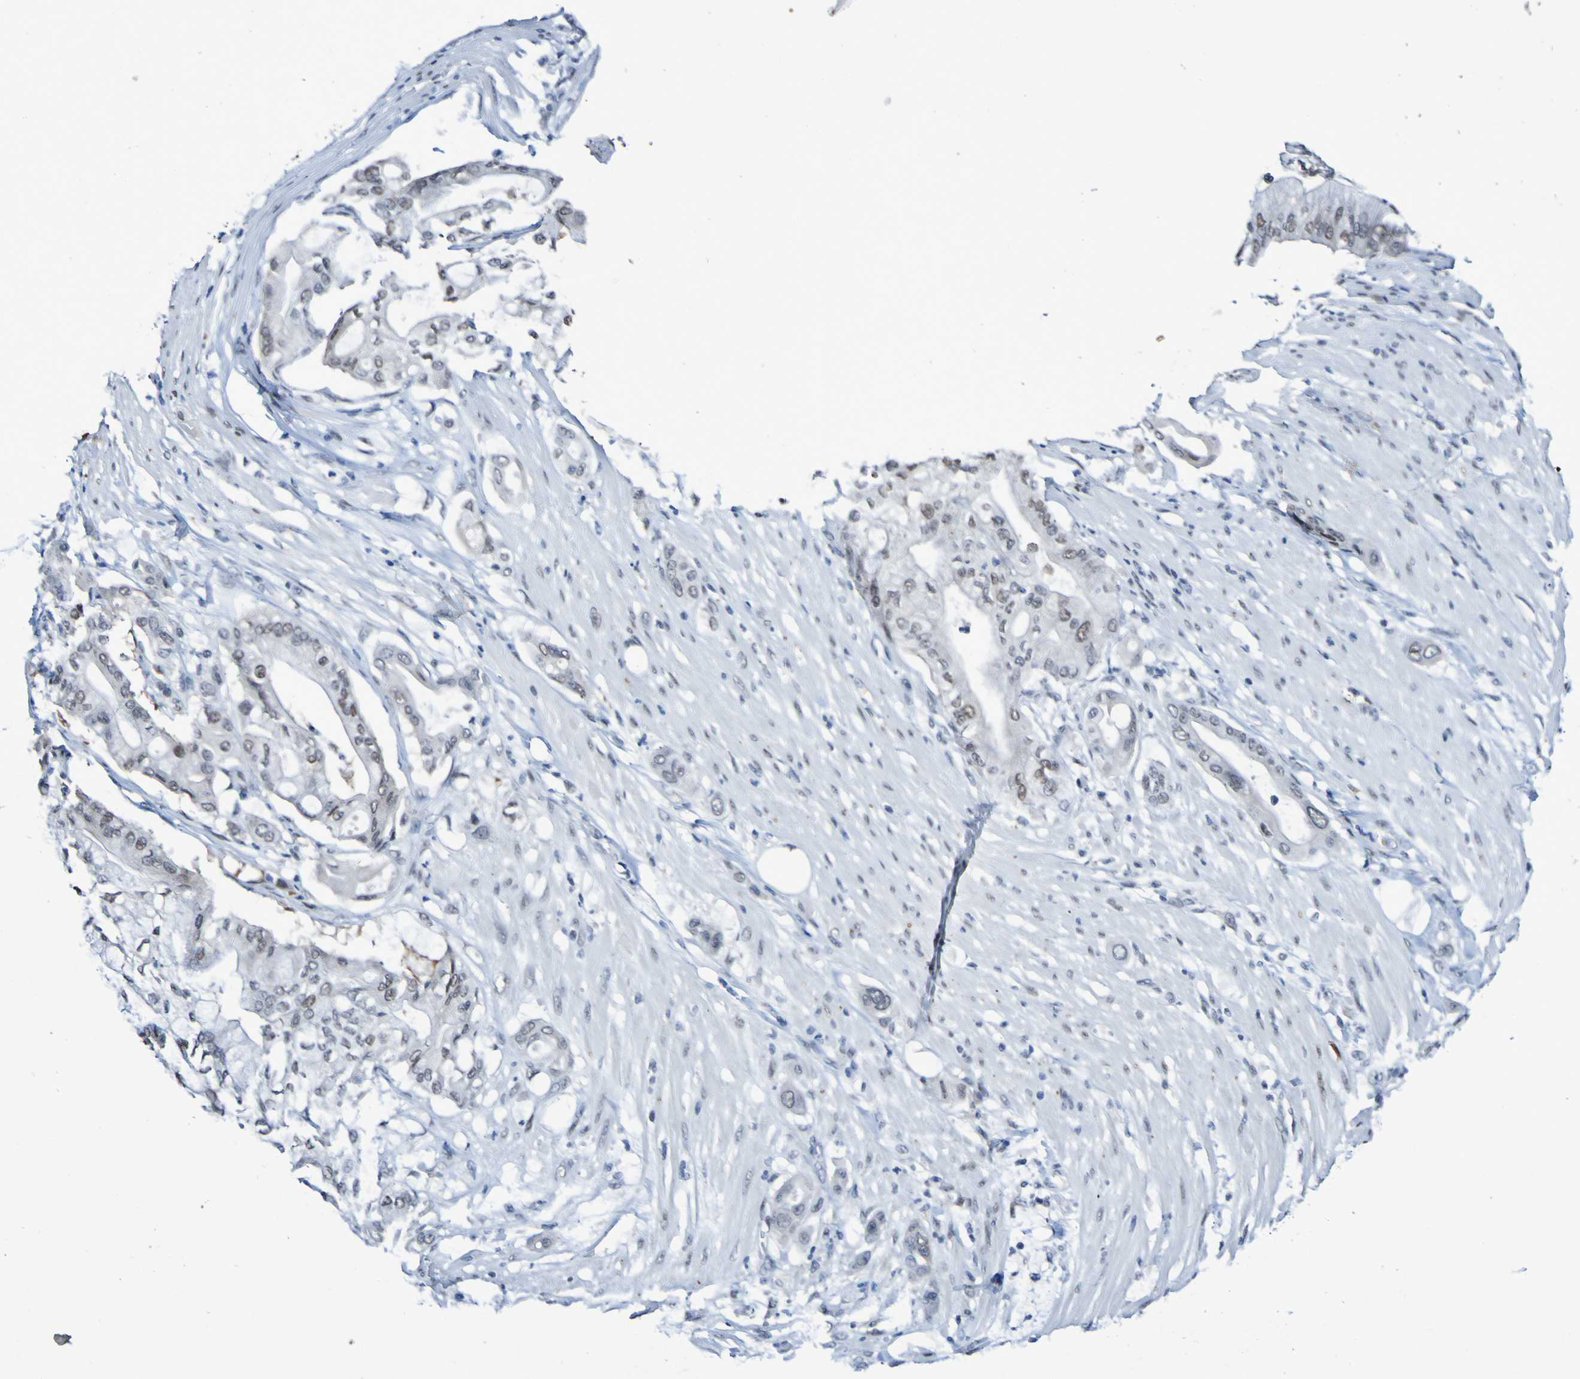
{"staining": {"intensity": "moderate", "quantity": "25%-75%", "location": "nuclear"}, "tissue": "pancreatic cancer", "cell_type": "Tumor cells", "image_type": "cancer", "snomed": [{"axis": "morphology", "description": "Adenocarcinoma, NOS"}, {"axis": "morphology", "description": "Adenocarcinoma, metastatic, NOS"}, {"axis": "topography", "description": "Lymph node"}, {"axis": "topography", "description": "Pancreas"}, {"axis": "topography", "description": "Duodenum"}], "caption": "Protein positivity by IHC demonstrates moderate nuclear positivity in about 25%-75% of tumor cells in metastatic adenocarcinoma (pancreatic).", "gene": "PCGF1", "patient": {"sex": "female", "age": 64}}